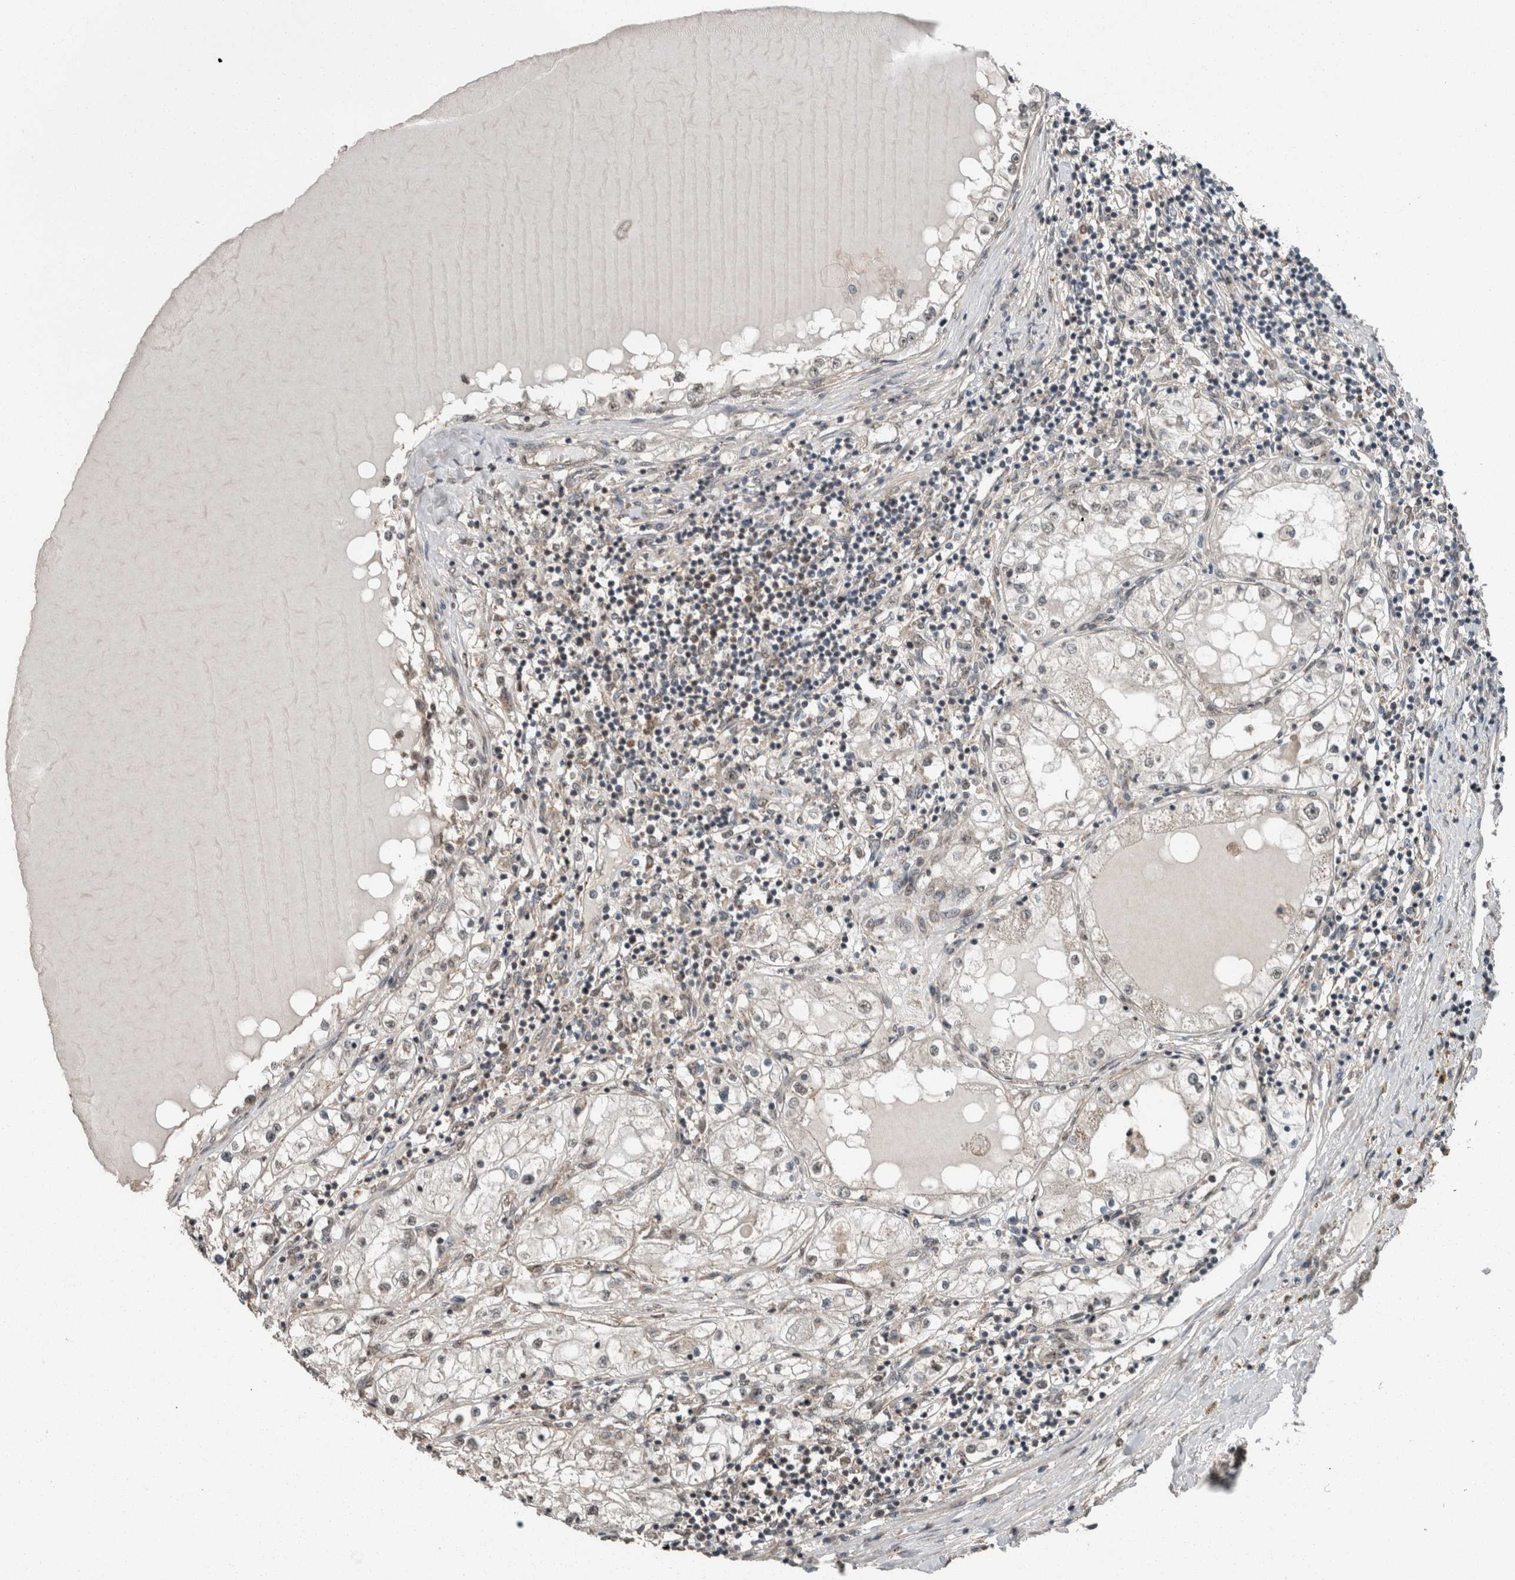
{"staining": {"intensity": "weak", "quantity": "<25%", "location": "cytoplasmic/membranous,nuclear"}, "tissue": "renal cancer", "cell_type": "Tumor cells", "image_type": "cancer", "snomed": [{"axis": "morphology", "description": "Adenocarcinoma, NOS"}, {"axis": "topography", "description": "Kidney"}], "caption": "The IHC micrograph has no significant expression in tumor cells of adenocarcinoma (renal) tissue.", "gene": "MYO1E", "patient": {"sex": "male", "age": 68}}